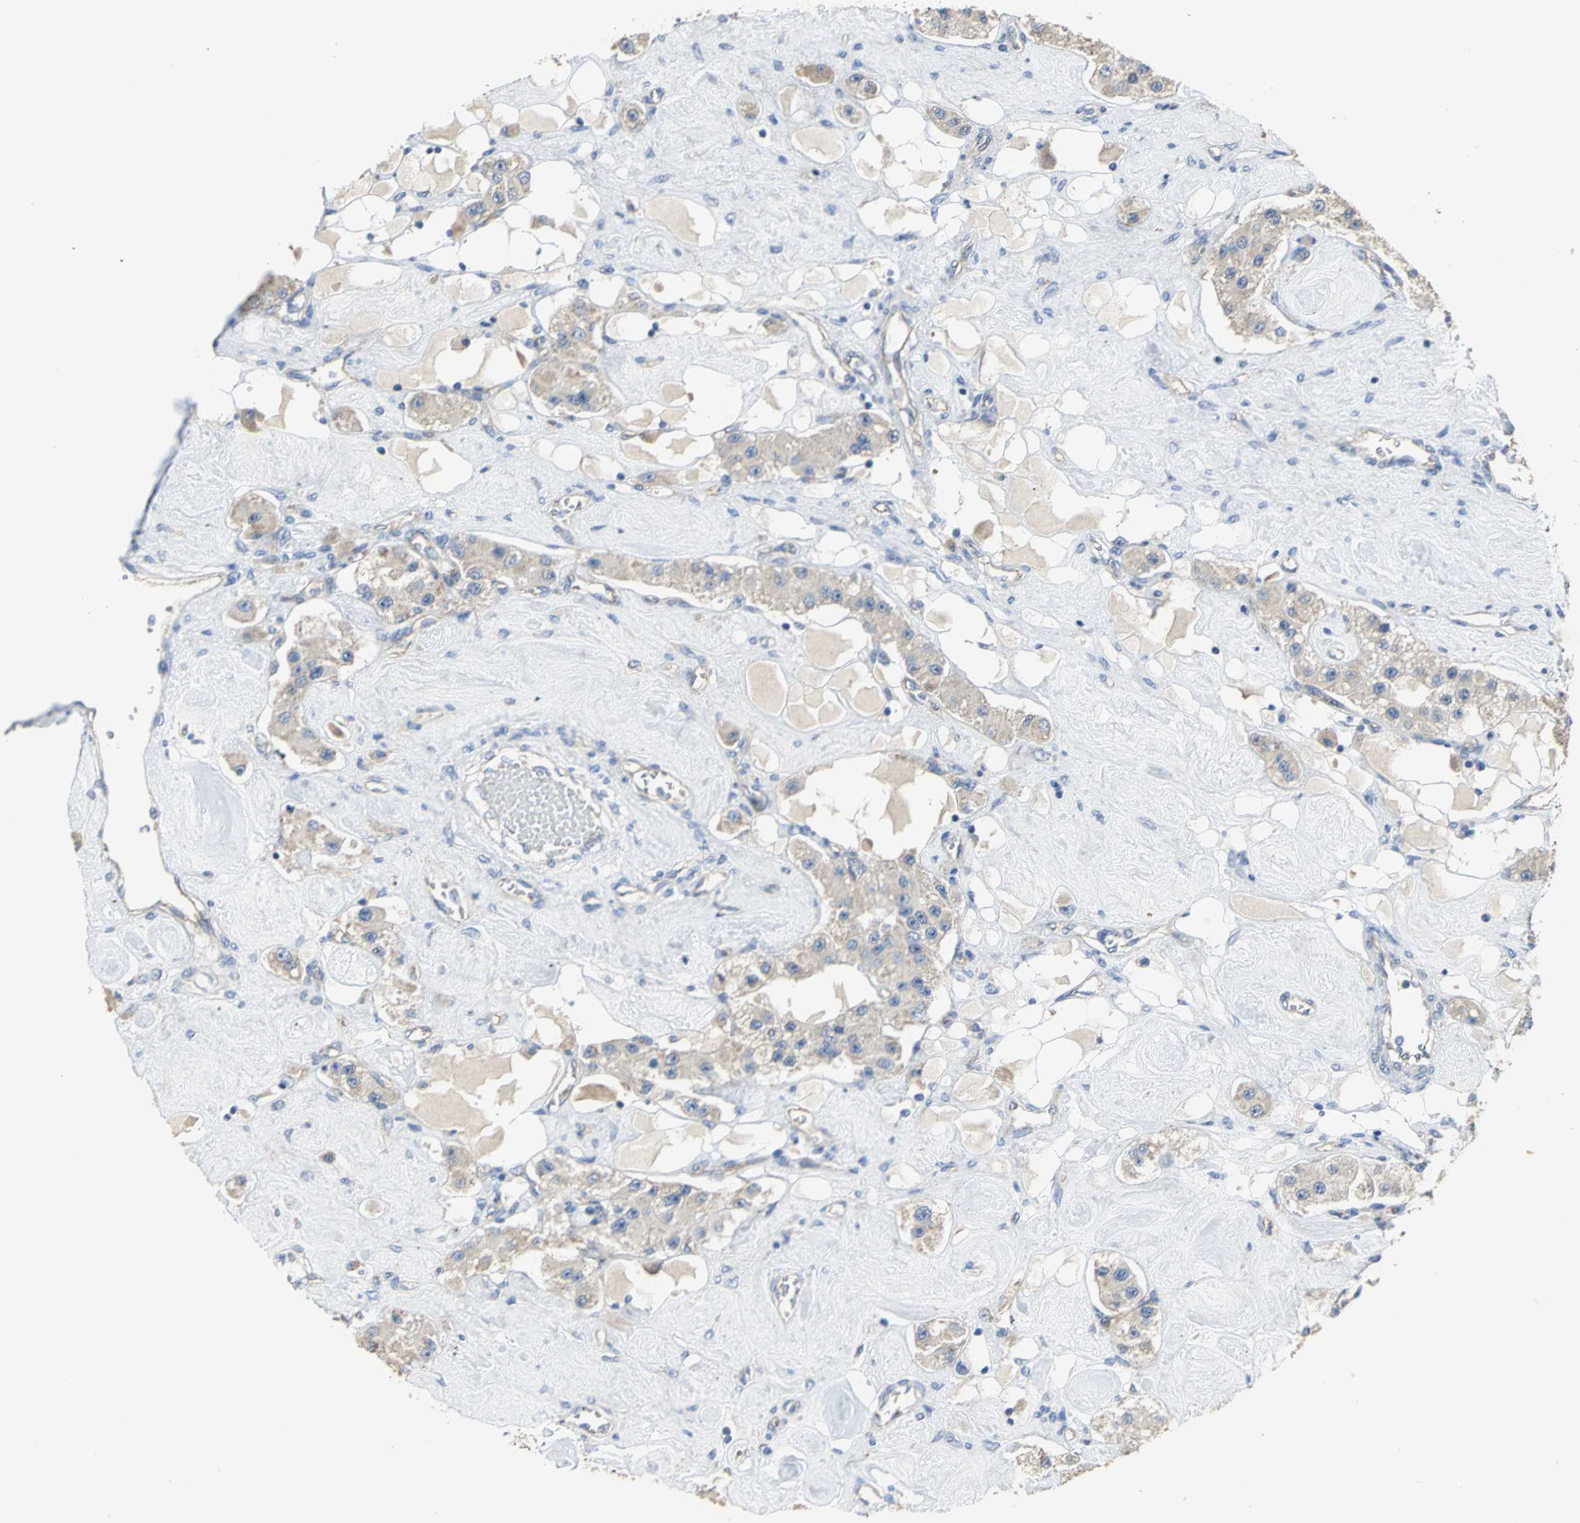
{"staining": {"intensity": "weak", "quantity": ">75%", "location": "cytoplasmic/membranous"}, "tissue": "carcinoid", "cell_type": "Tumor cells", "image_type": "cancer", "snomed": [{"axis": "morphology", "description": "Carcinoid, malignant, NOS"}, {"axis": "topography", "description": "Pancreas"}], "caption": "A brown stain shows weak cytoplasmic/membranous staining of a protein in human carcinoid tumor cells. (DAB = brown stain, brightfield microscopy at high magnification).", "gene": "HTR1F", "patient": {"sex": "male", "age": 41}}